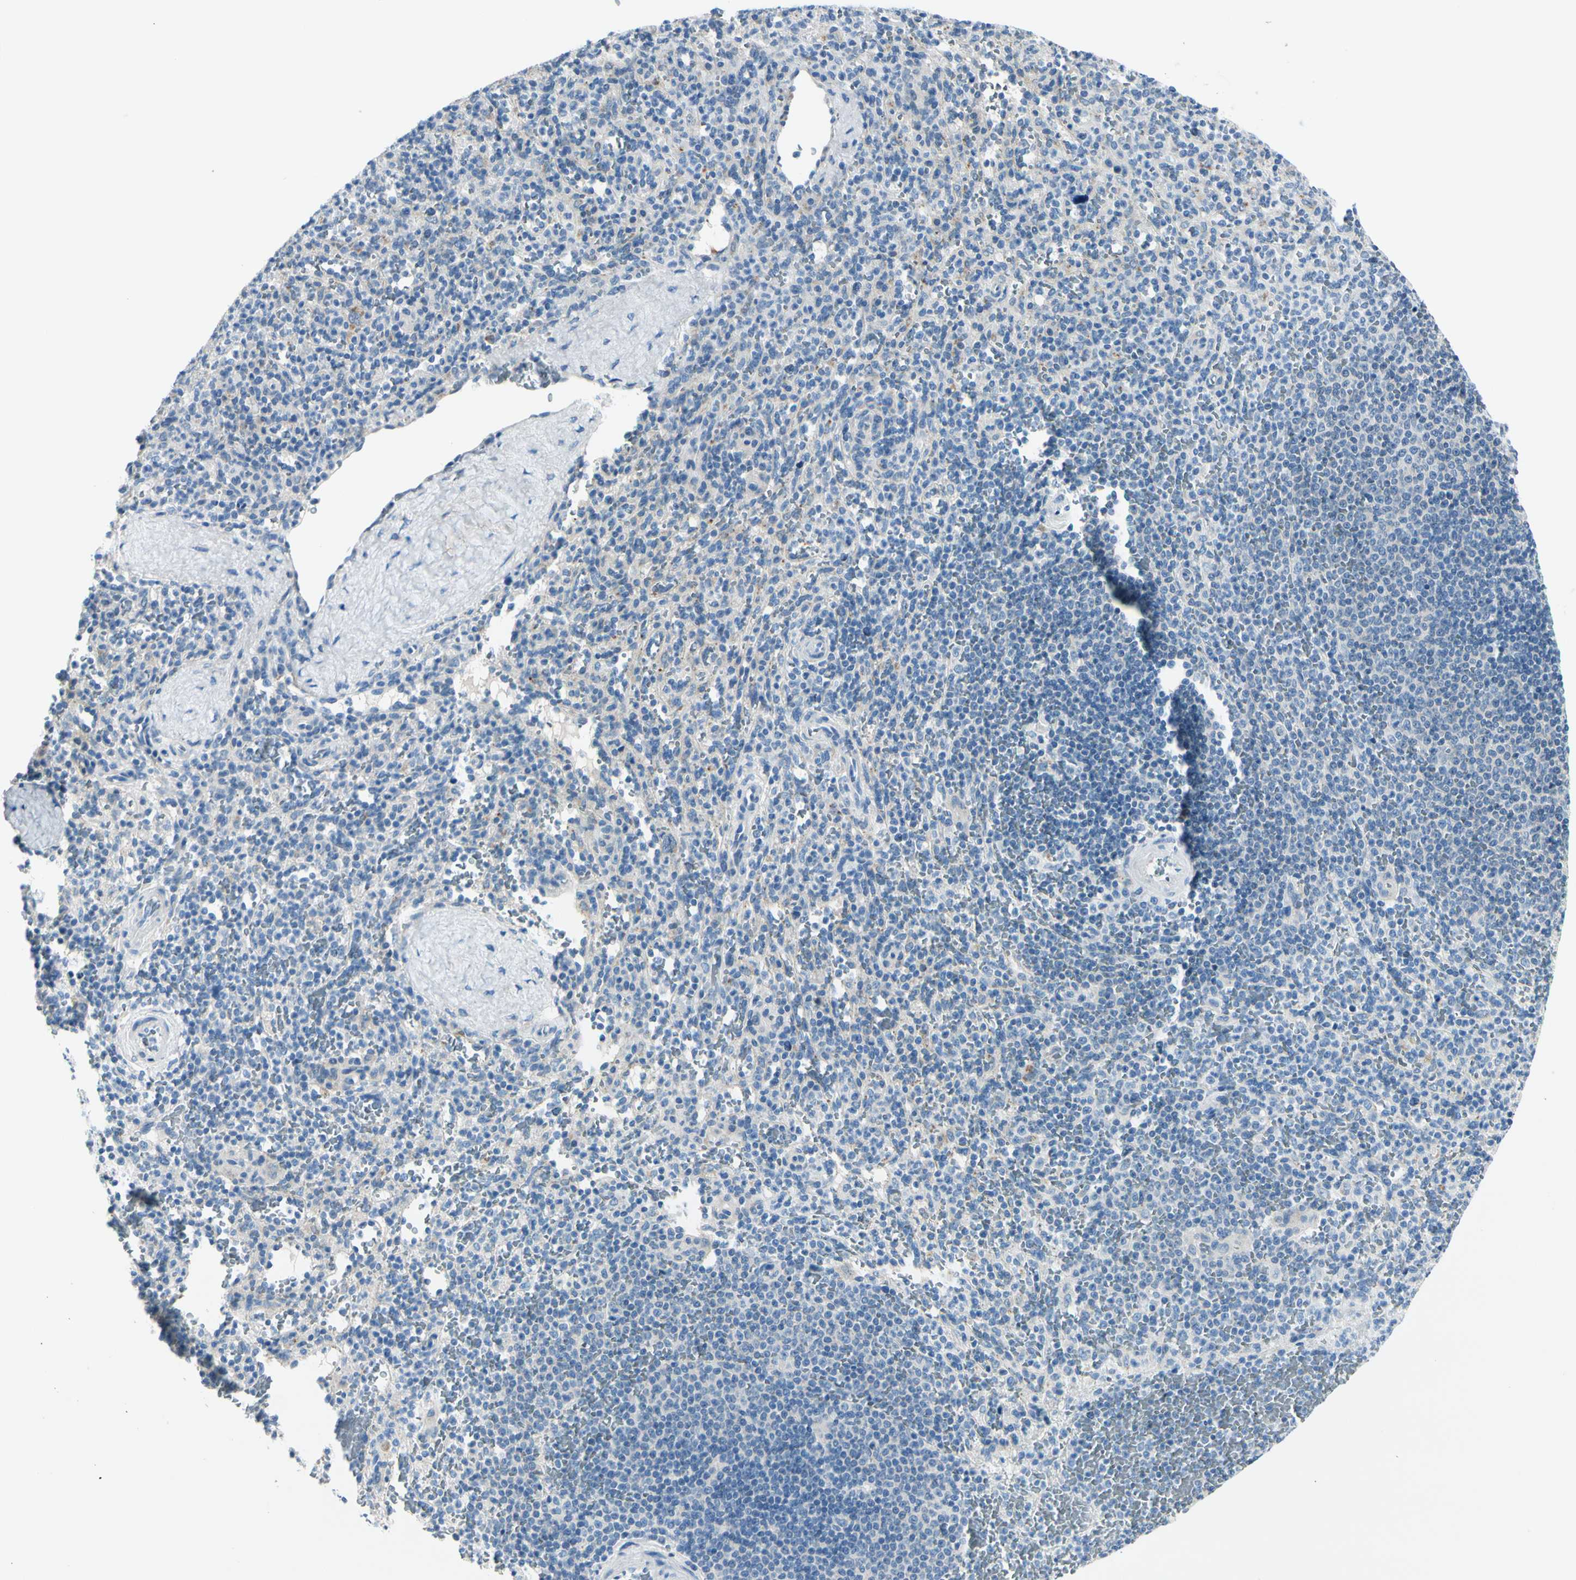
{"staining": {"intensity": "negative", "quantity": "none", "location": "none"}, "tissue": "spleen", "cell_type": "Cells in red pulp", "image_type": "normal", "snomed": [{"axis": "morphology", "description": "Normal tissue, NOS"}, {"axis": "topography", "description": "Spleen"}], "caption": "Immunohistochemical staining of benign human spleen shows no significant expression in cells in red pulp.", "gene": "PEBP1", "patient": {"sex": "male", "age": 36}}